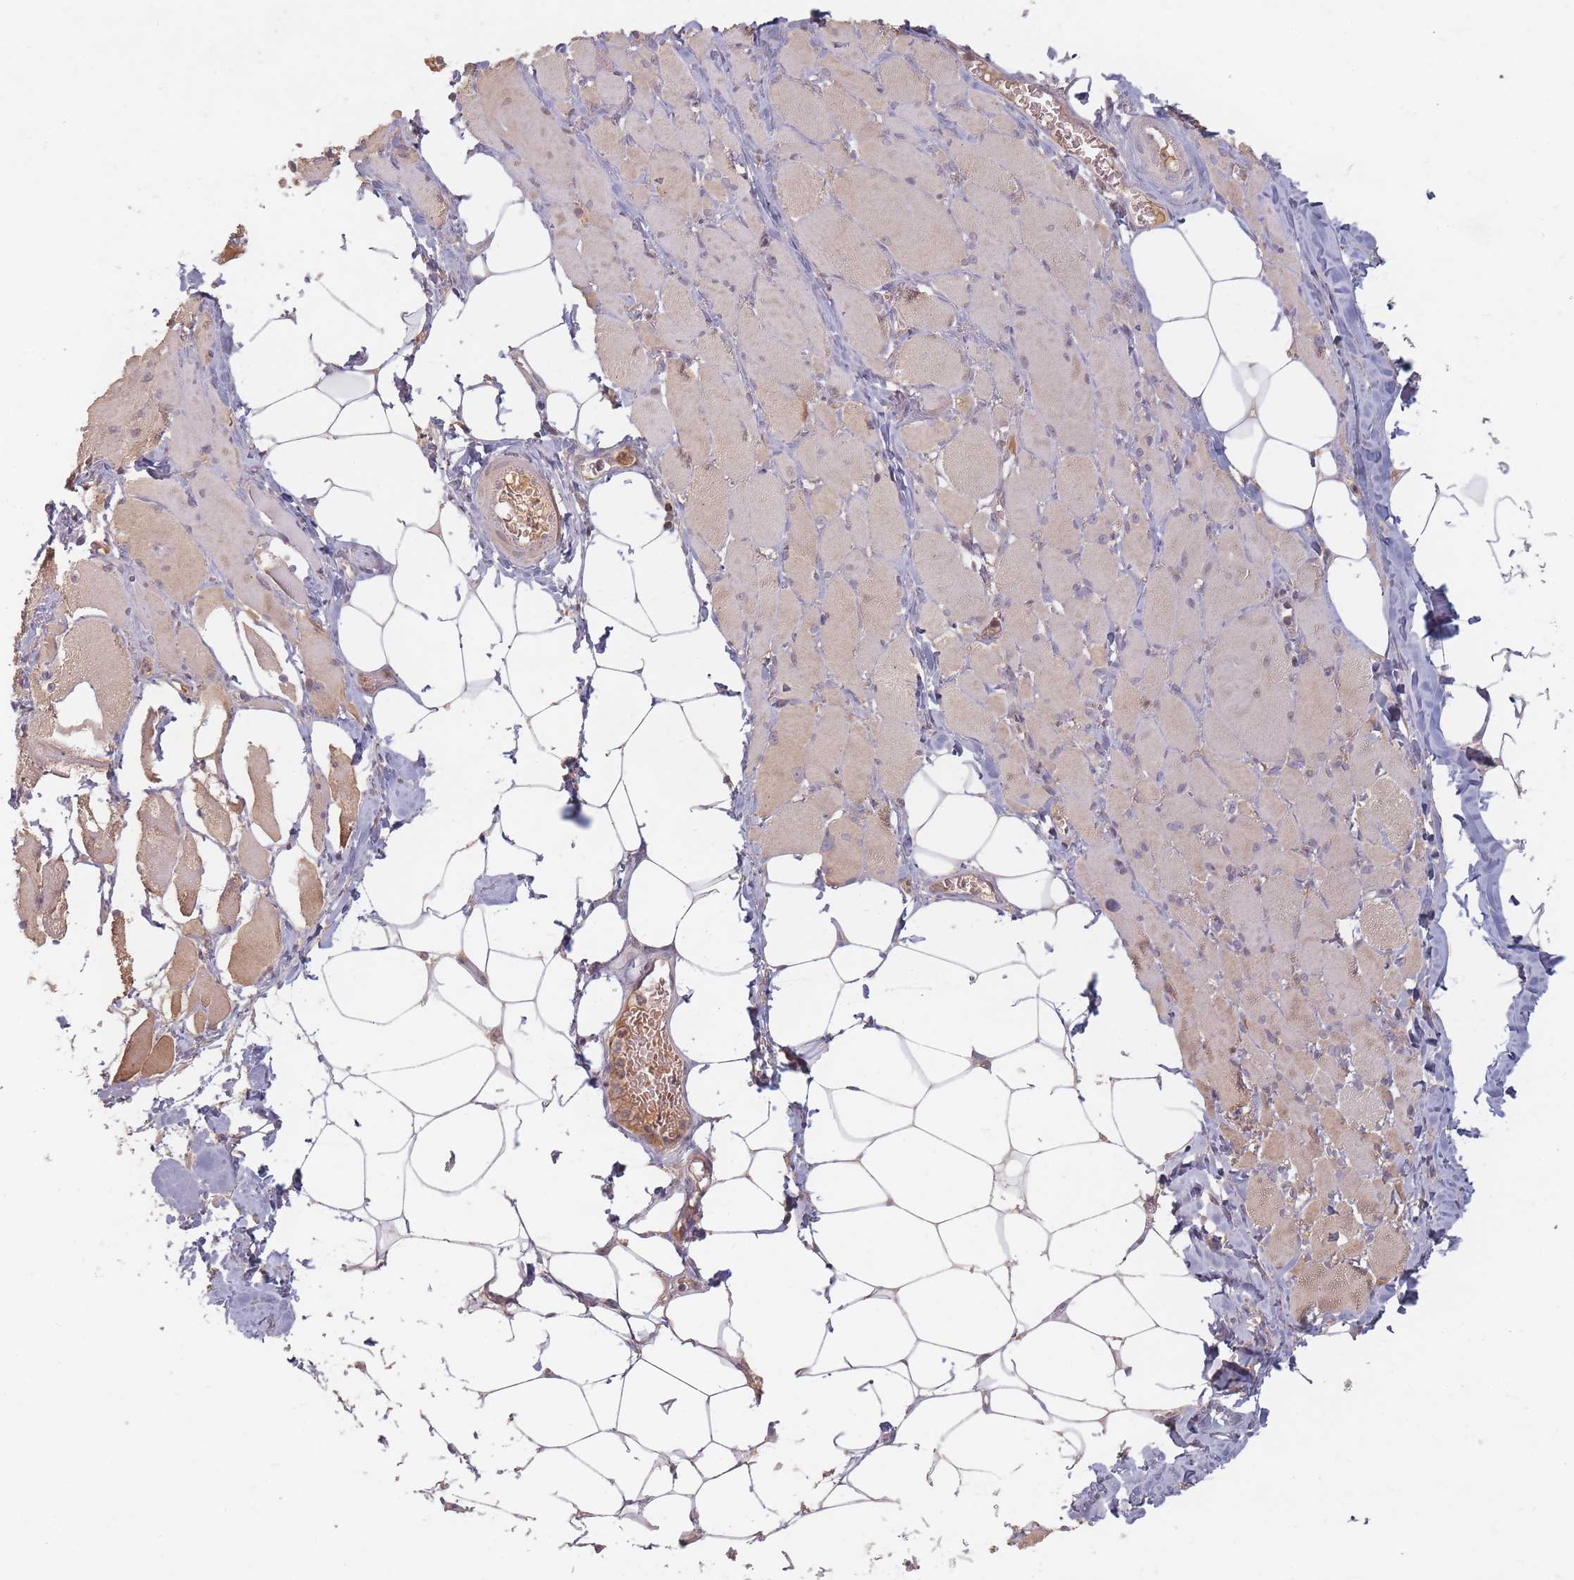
{"staining": {"intensity": "moderate", "quantity": "<25%", "location": "cytoplasmic/membranous"}, "tissue": "skeletal muscle", "cell_type": "Myocytes", "image_type": "normal", "snomed": [{"axis": "morphology", "description": "Normal tissue, NOS"}, {"axis": "morphology", "description": "Basal cell carcinoma"}, {"axis": "topography", "description": "Skeletal muscle"}], "caption": "Immunohistochemistry (IHC) of normal human skeletal muscle displays low levels of moderate cytoplasmic/membranous staining in approximately <25% of myocytes.", "gene": "OR2M4", "patient": {"sex": "female", "age": 64}}